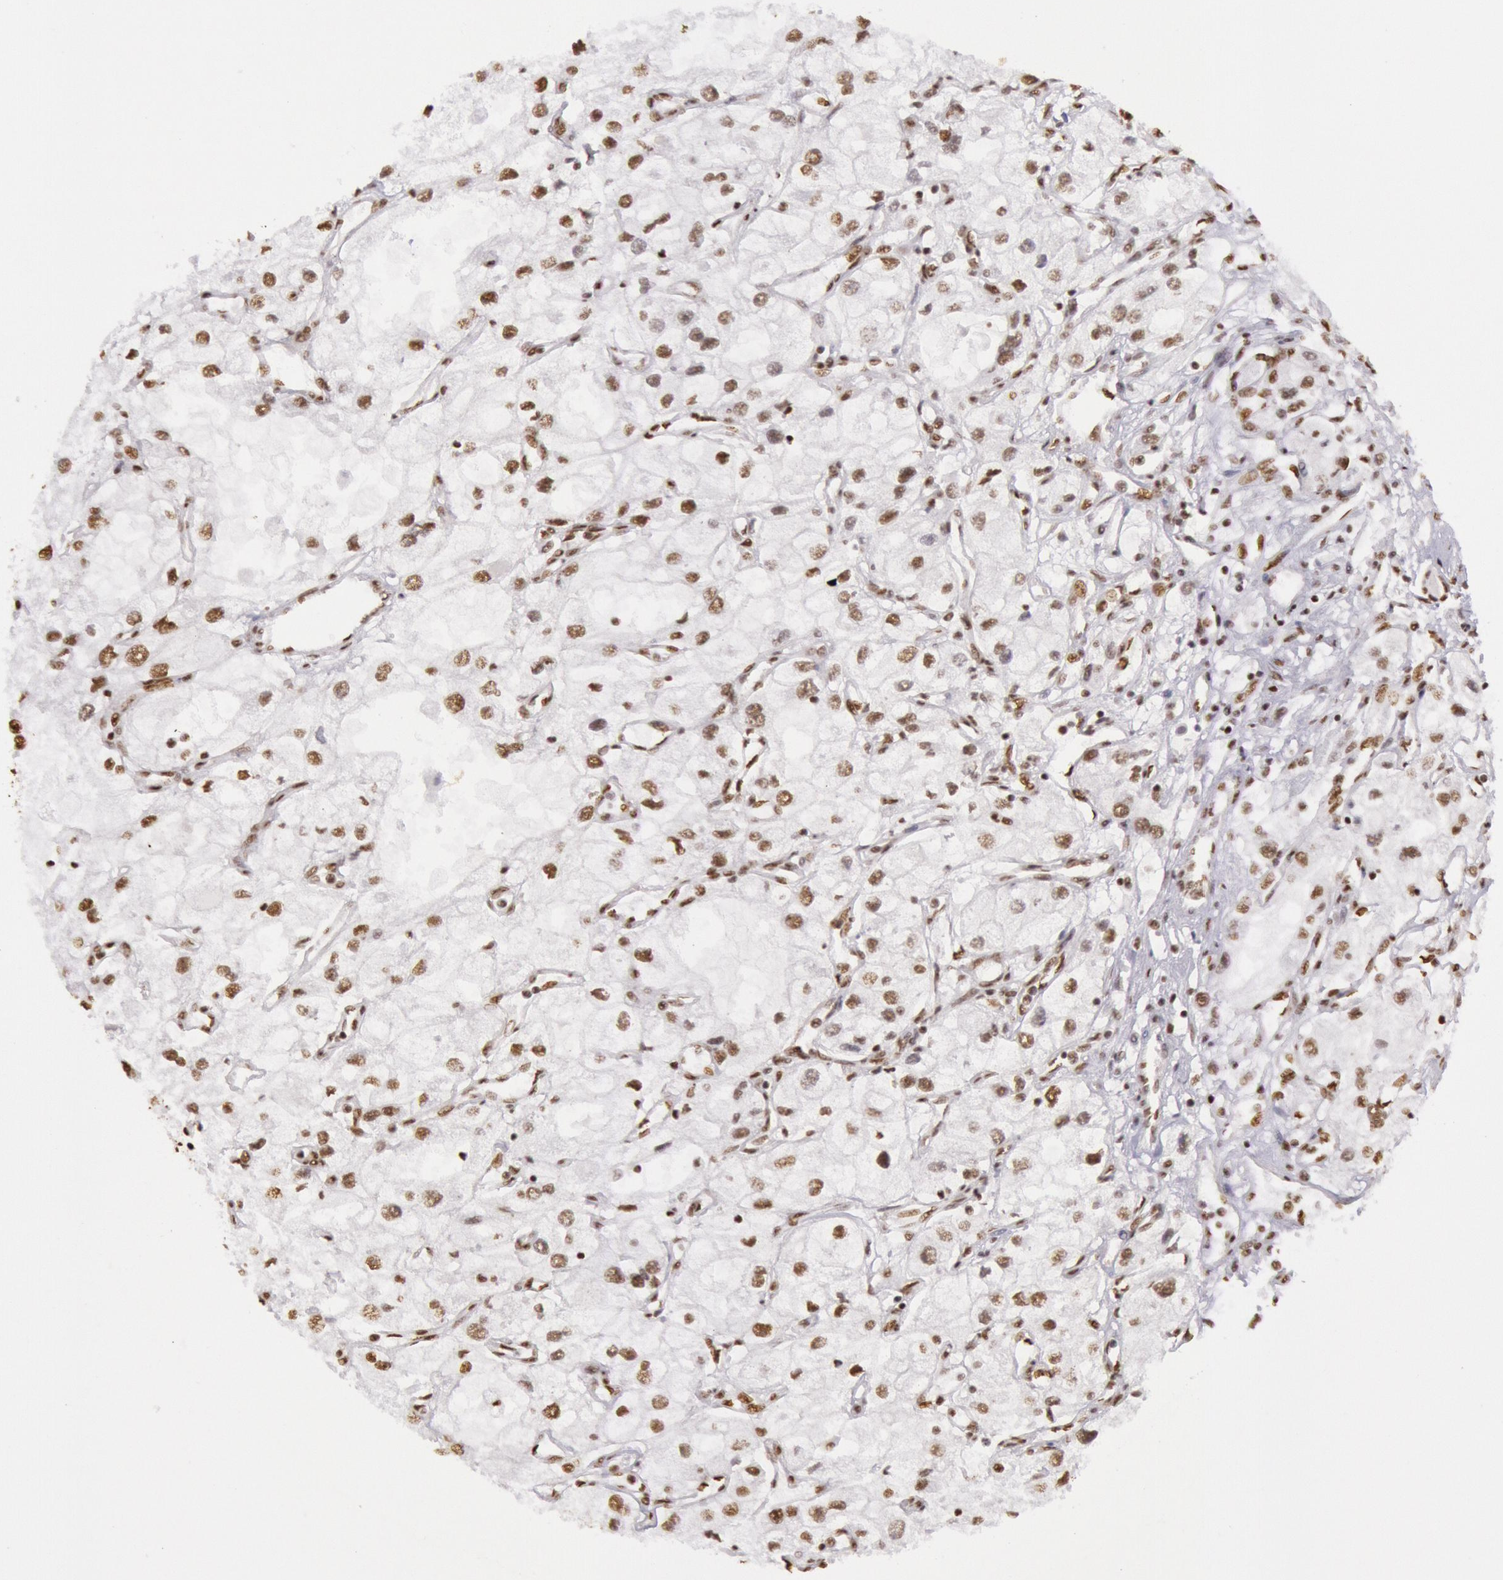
{"staining": {"intensity": "moderate", "quantity": "25%-75%", "location": "nuclear"}, "tissue": "renal cancer", "cell_type": "Tumor cells", "image_type": "cancer", "snomed": [{"axis": "morphology", "description": "Adenocarcinoma, NOS"}, {"axis": "topography", "description": "Kidney"}], "caption": "Immunohistochemistry (IHC) (DAB) staining of renal adenocarcinoma reveals moderate nuclear protein expression in approximately 25%-75% of tumor cells. (DAB (3,3'-diaminobenzidine) = brown stain, brightfield microscopy at high magnification).", "gene": "HNRNPH2", "patient": {"sex": "male", "age": 57}}